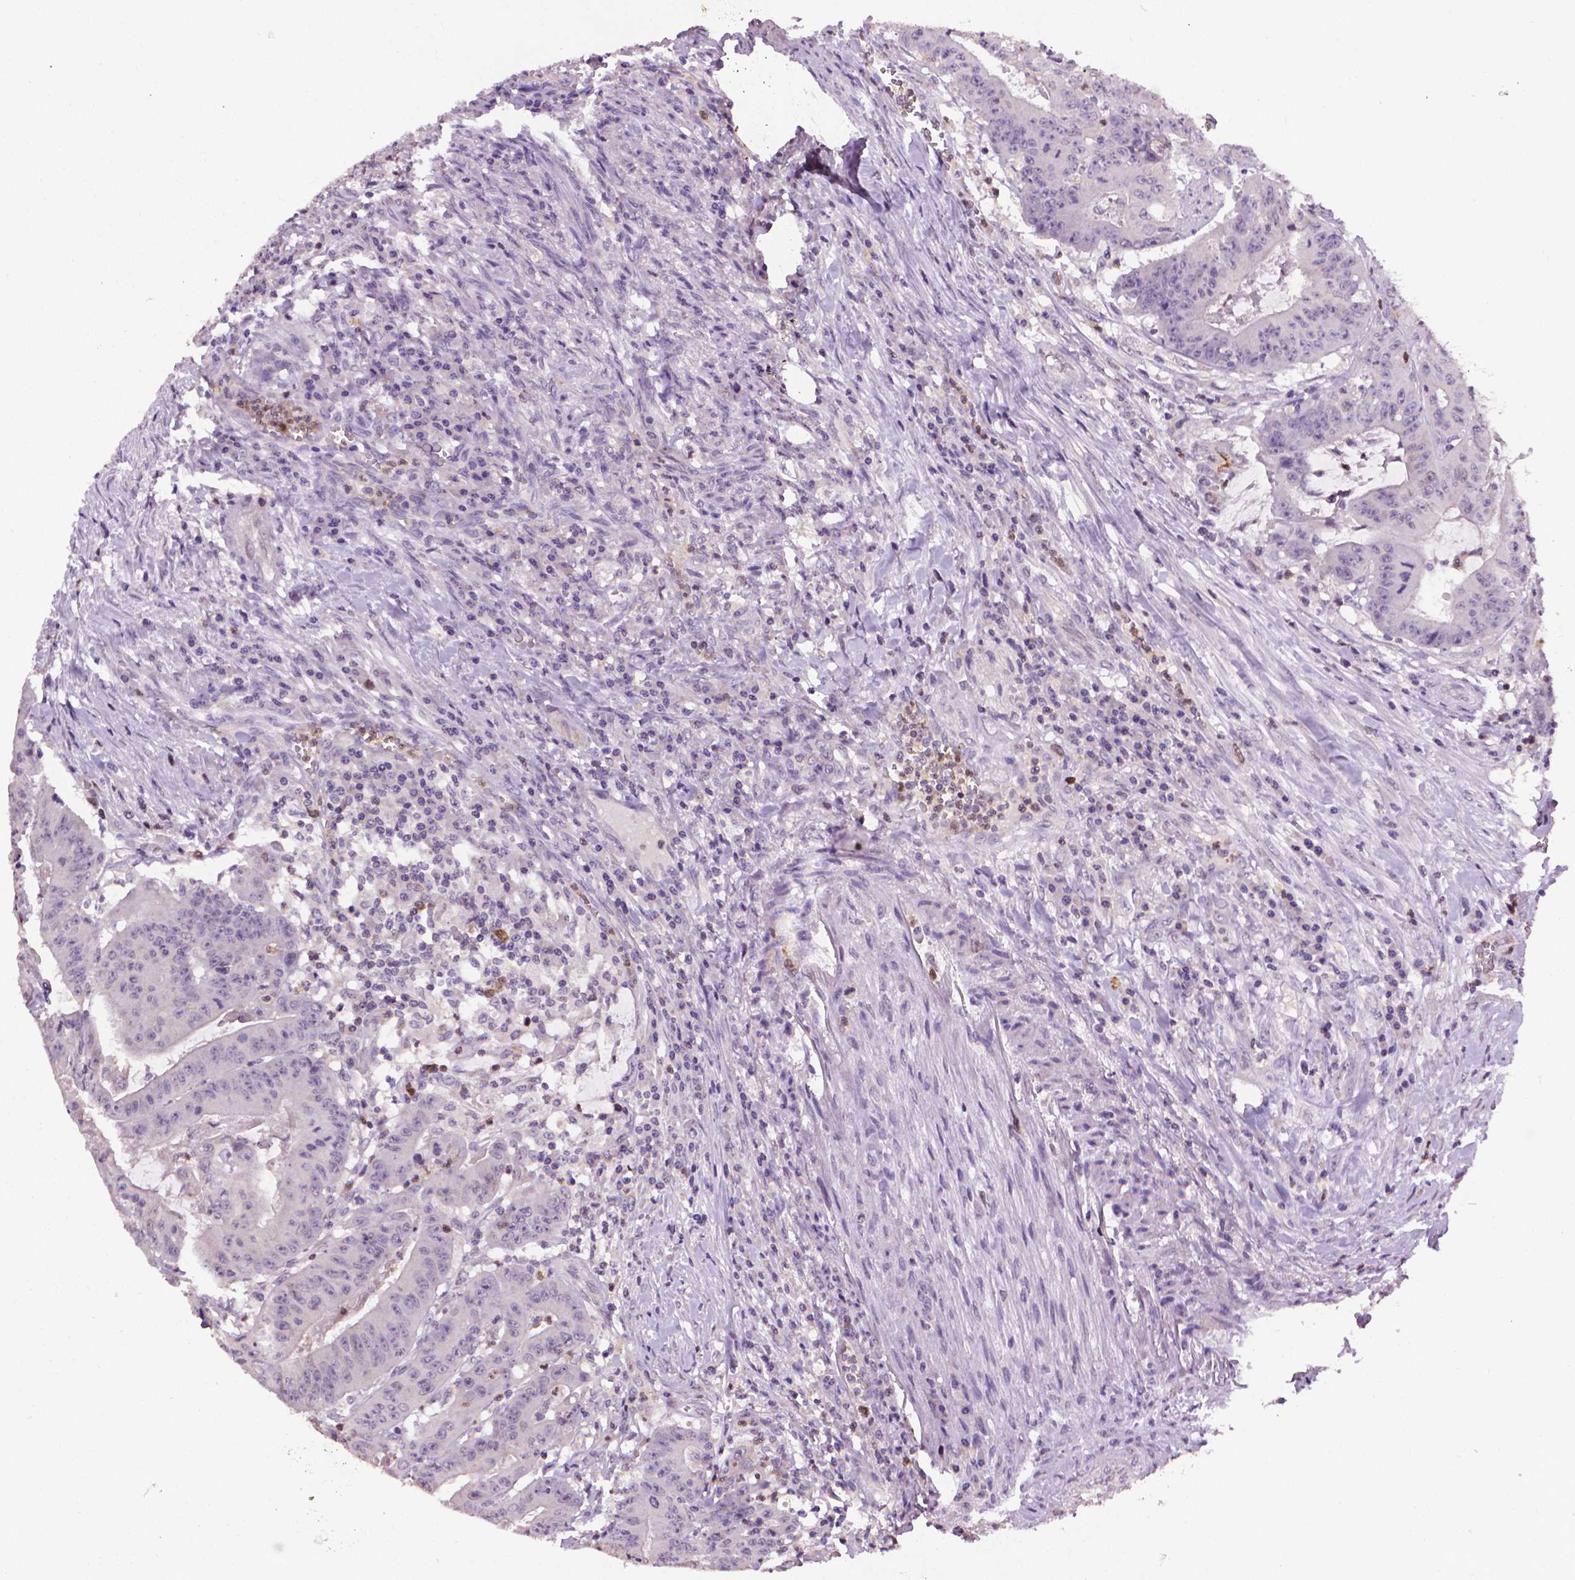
{"staining": {"intensity": "negative", "quantity": "none", "location": "none"}, "tissue": "colorectal cancer", "cell_type": "Tumor cells", "image_type": "cancer", "snomed": [{"axis": "morphology", "description": "Adenocarcinoma, NOS"}, {"axis": "topography", "description": "Colon"}], "caption": "Tumor cells are negative for protein expression in human colorectal adenocarcinoma.", "gene": "CDKN2D", "patient": {"sex": "male", "age": 33}}